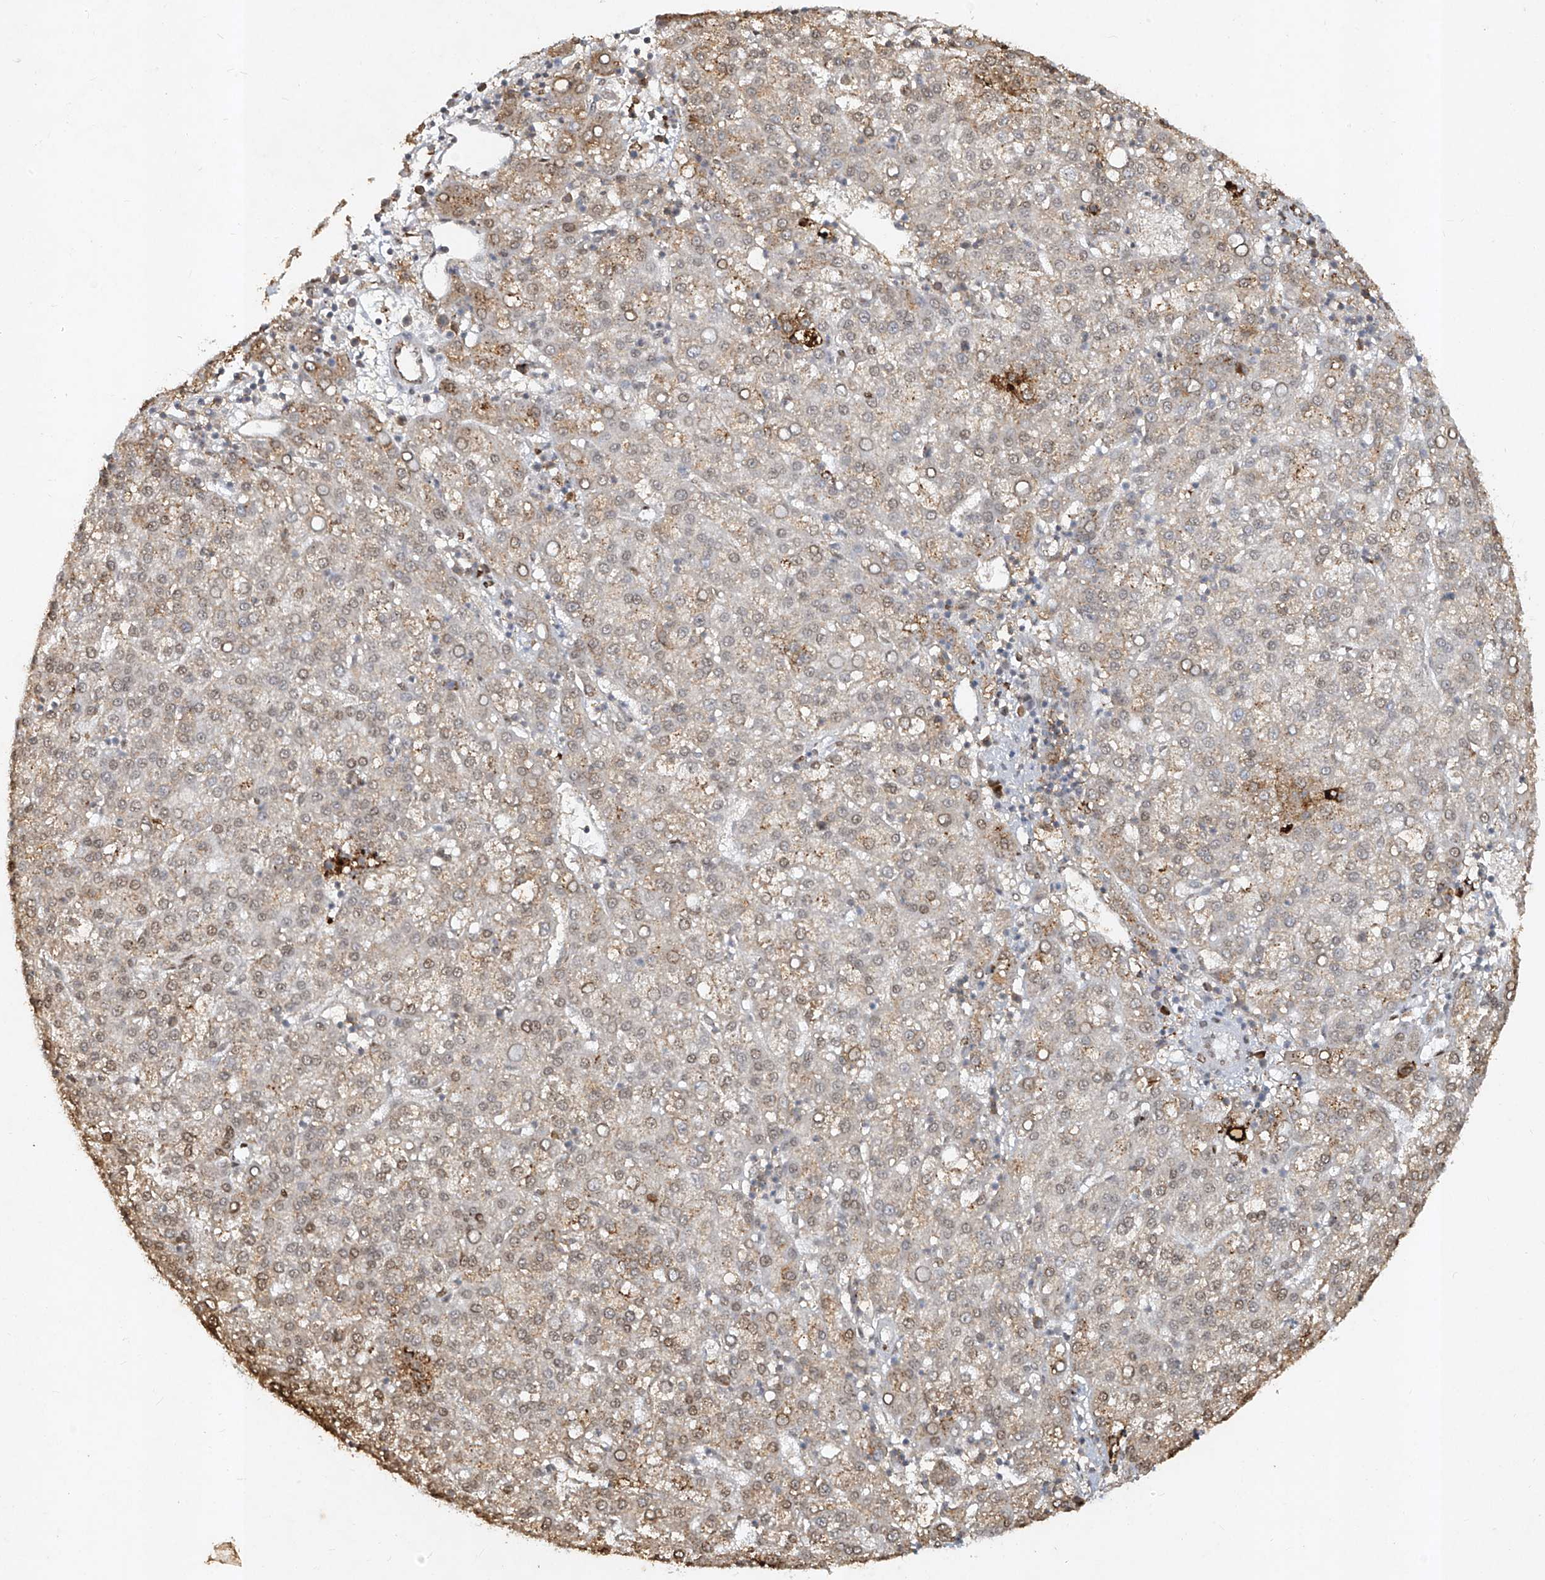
{"staining": {"intensity": "weak", "quantity": "25%-75%", "location": "cytoplasmic/membranous,nuclear"}, "tissue": "liver cancer", "cell_type": "Tumor cells", "image_type": "cancer", "snomed": [{"axis": "morphology", "description": "Carcinoma, Hepatocellular, NOS"}, {"axis": "topography", "description": "Liver"}], "caption": "Weak cytoplasmic/membranous and nuclear staining for a protein is seen in approximately 25%-75% of tumor cells of liver cancer using immunohistochemistry (IHC).", "gene": "ATRIP", "patient": {"sex": "female", "age": 58}}